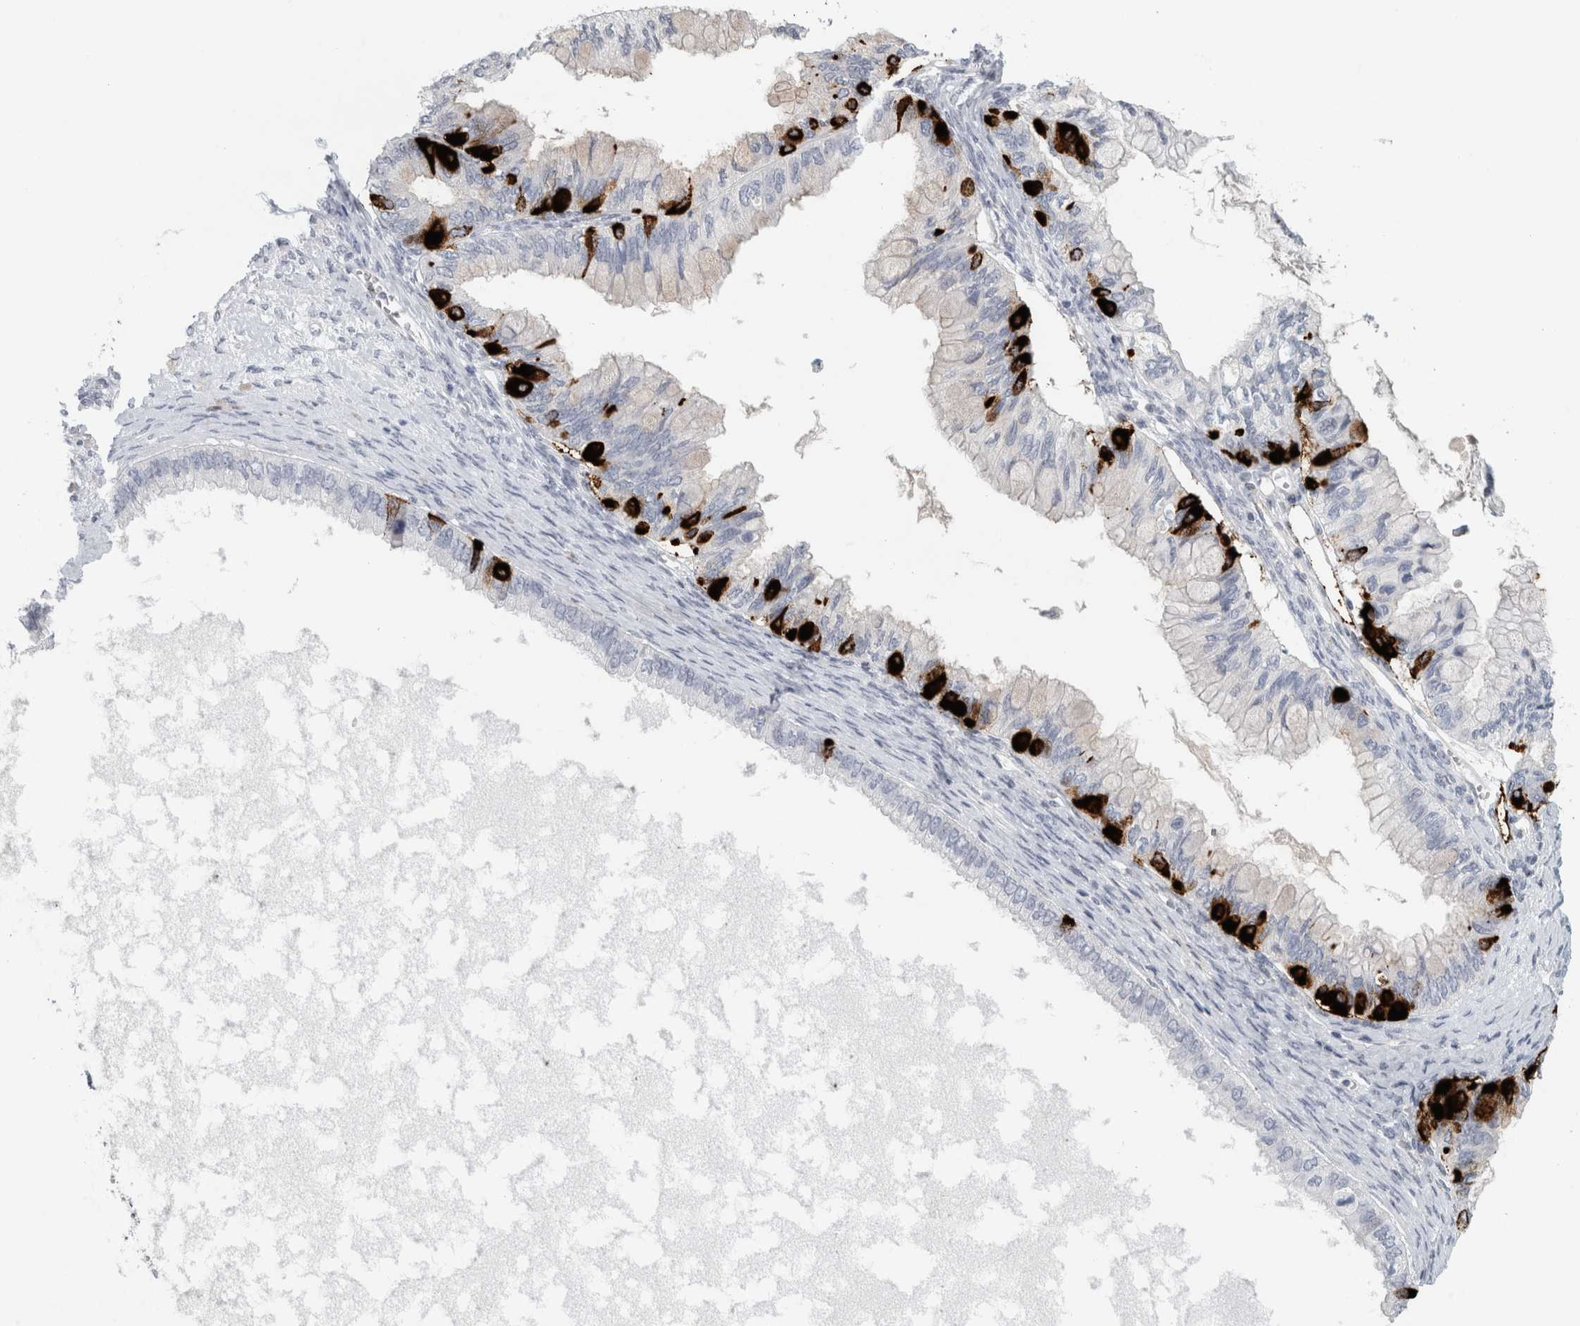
{"staining": {"intensity": "strong", "quantity": "<25%", "location": "cytoplasmic/membranous"}, "tissue": "ovarian cancer", "cell_type": "Tumor cells", "image_type": "cancer", "snomed": [{"axis": "morphology", "description": "Cystadenocarcinoma, mucinous, NOS"}, {"axis": "topography", "description": "Ovary"}], "caption": "Human ovarian mucinous cystadenocarcinoma stained with a protein marker exhibits strong staining in tumor cells.", "gene": "CPE", "patient": {"sex": "female", "age": 80}}